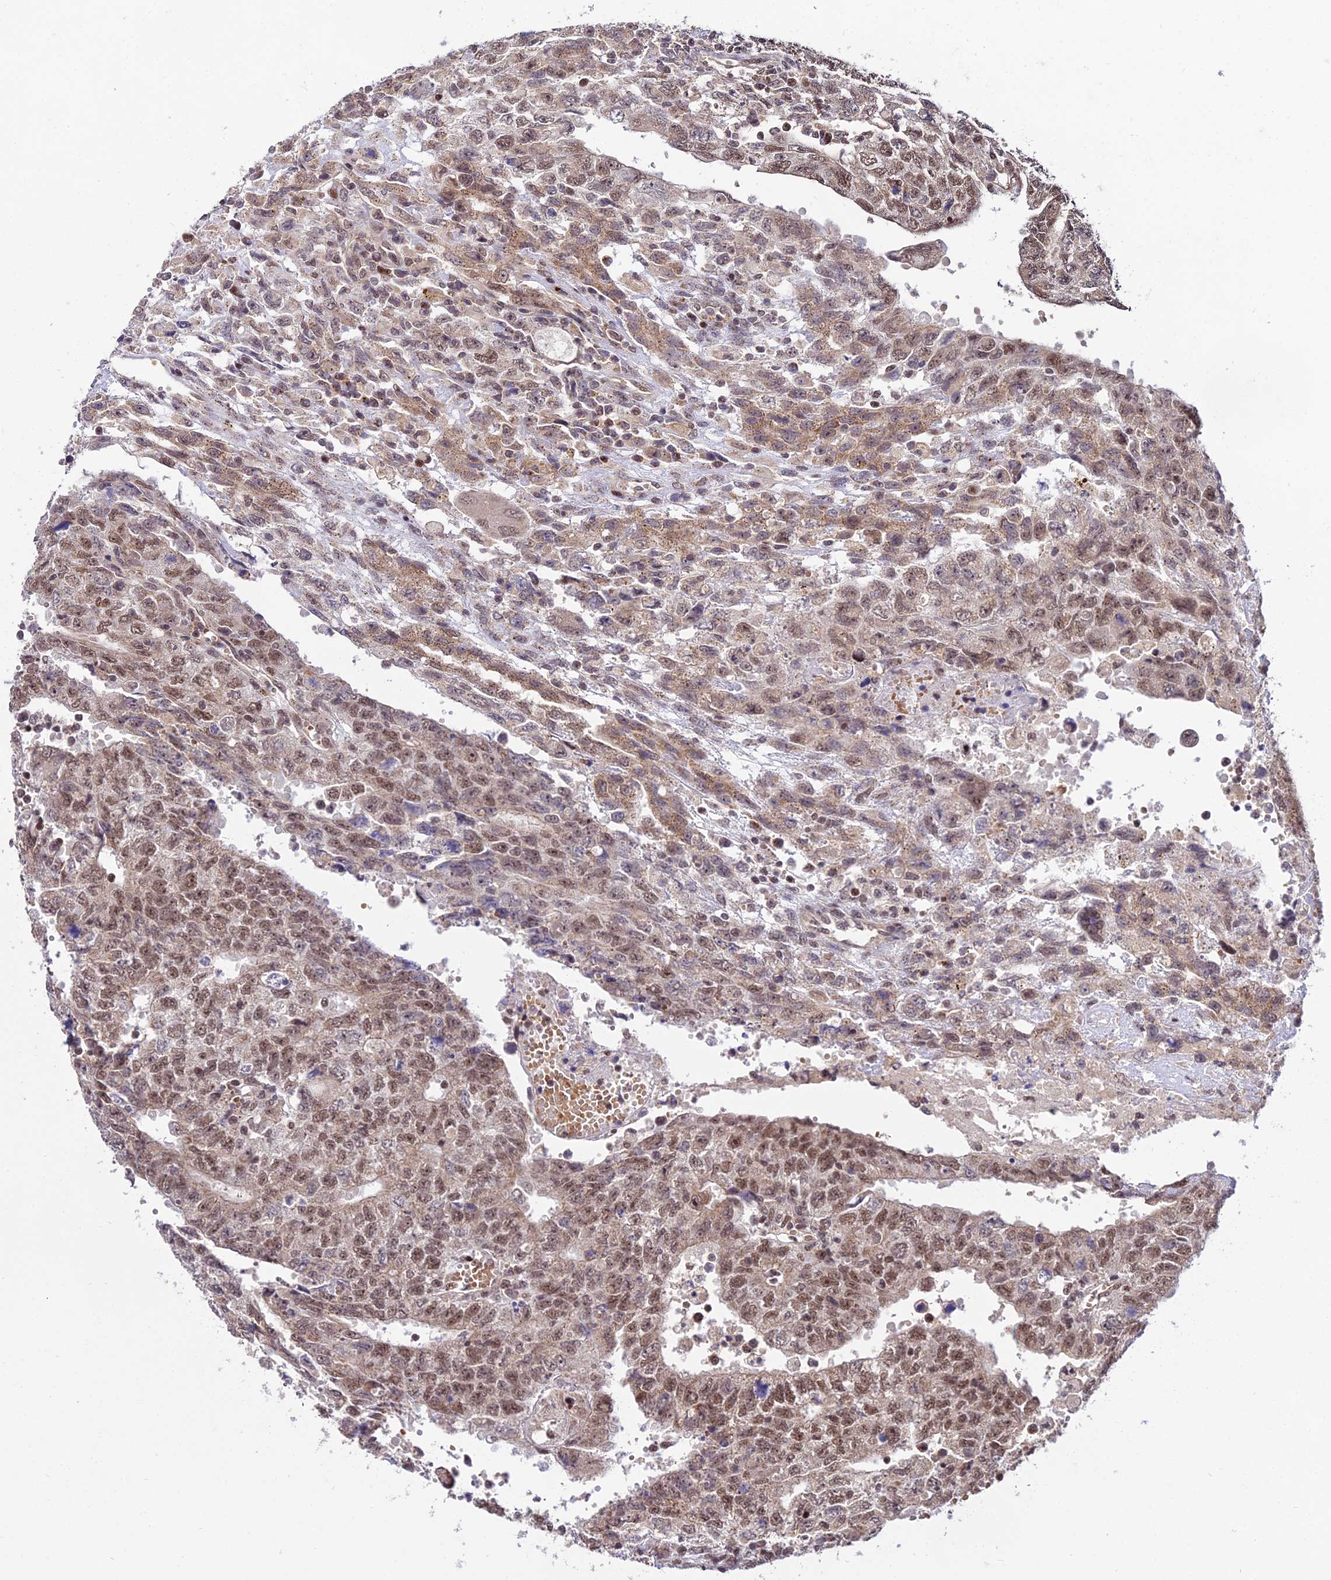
{"staining": {"intensity": "moderate", "quantity": ">75%", "location": "cytoplasmic/membranous,nuclear"}, "tissue": "testis cancer", "cell_type": "Tumor cells", "image_type": "cancer", "snomed": [{"axis": "morphology", "description": "Carcinoma, Embryonal, NOS"}, {"axis": "topography", "description": "Testis"}], "caption": "Brown immunohistochemical staining in testis cancer displays moderate cytoplasmic/membranous and nuclear positivity in about >75% of tumor cells.", "gene": "CIB3", "patient": {"sex": "male", "age": 34}}